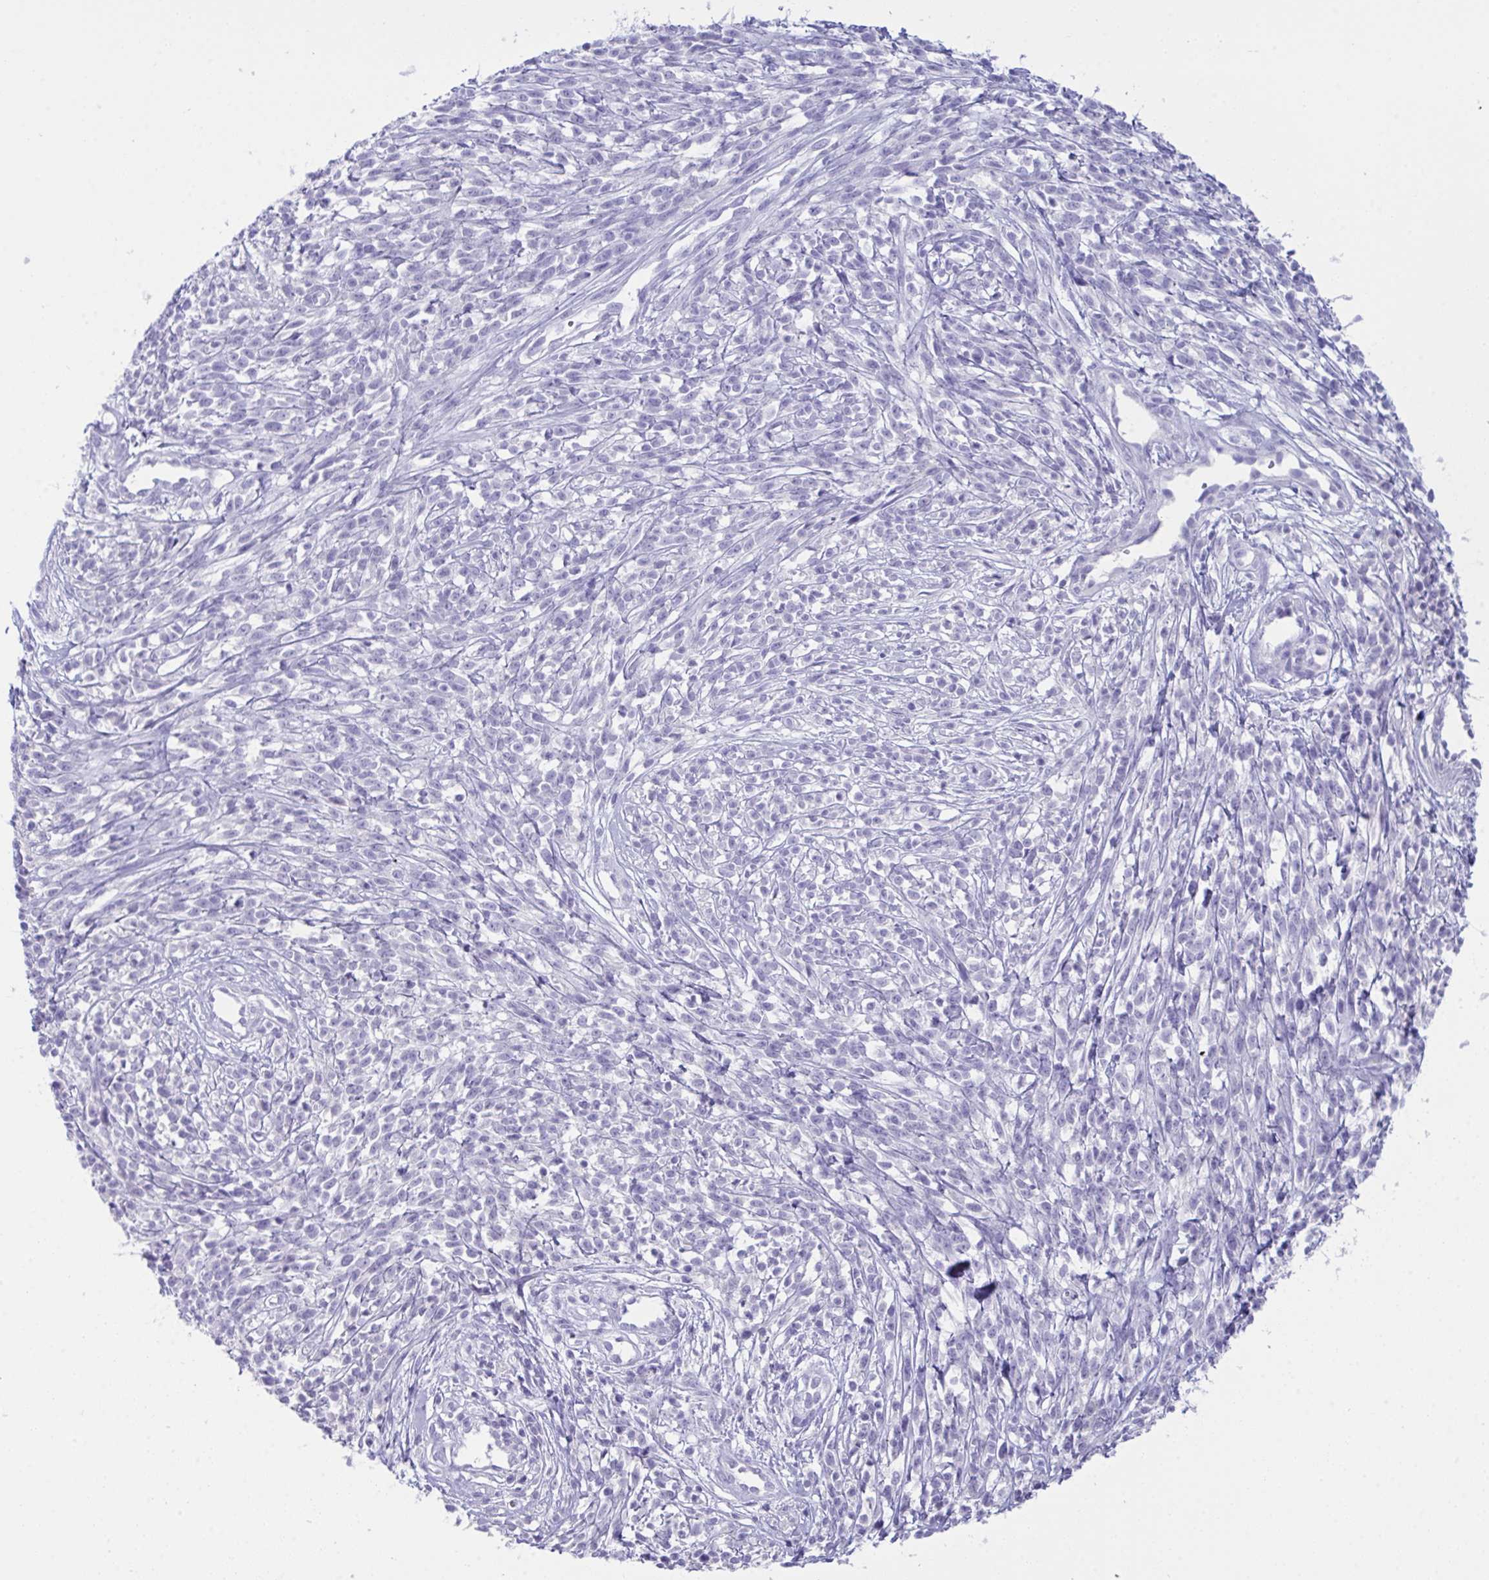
{"staining": {"intensity": "negative", "quantity": "none", "location": "none"}, "tissue": "melanoma", "cell_type": "Tumor cells", "image_type": "cancer", "snomed": [{"axis": "morphology", "description": "Malignant melanoma, NOS"}, {"axis": "topography", "description": "Skin"}, {"axis": "topography", "description": "Skin of trunk"}], "caption": "Immunohistochemistry (IHC) histopathology image of neoplastic tissue: melanoma stained with DAB exhibits no significant protein positivity in tumor cells.", "gene": "GLB1L2", "patient": {"sex": "male", "age": 74}}